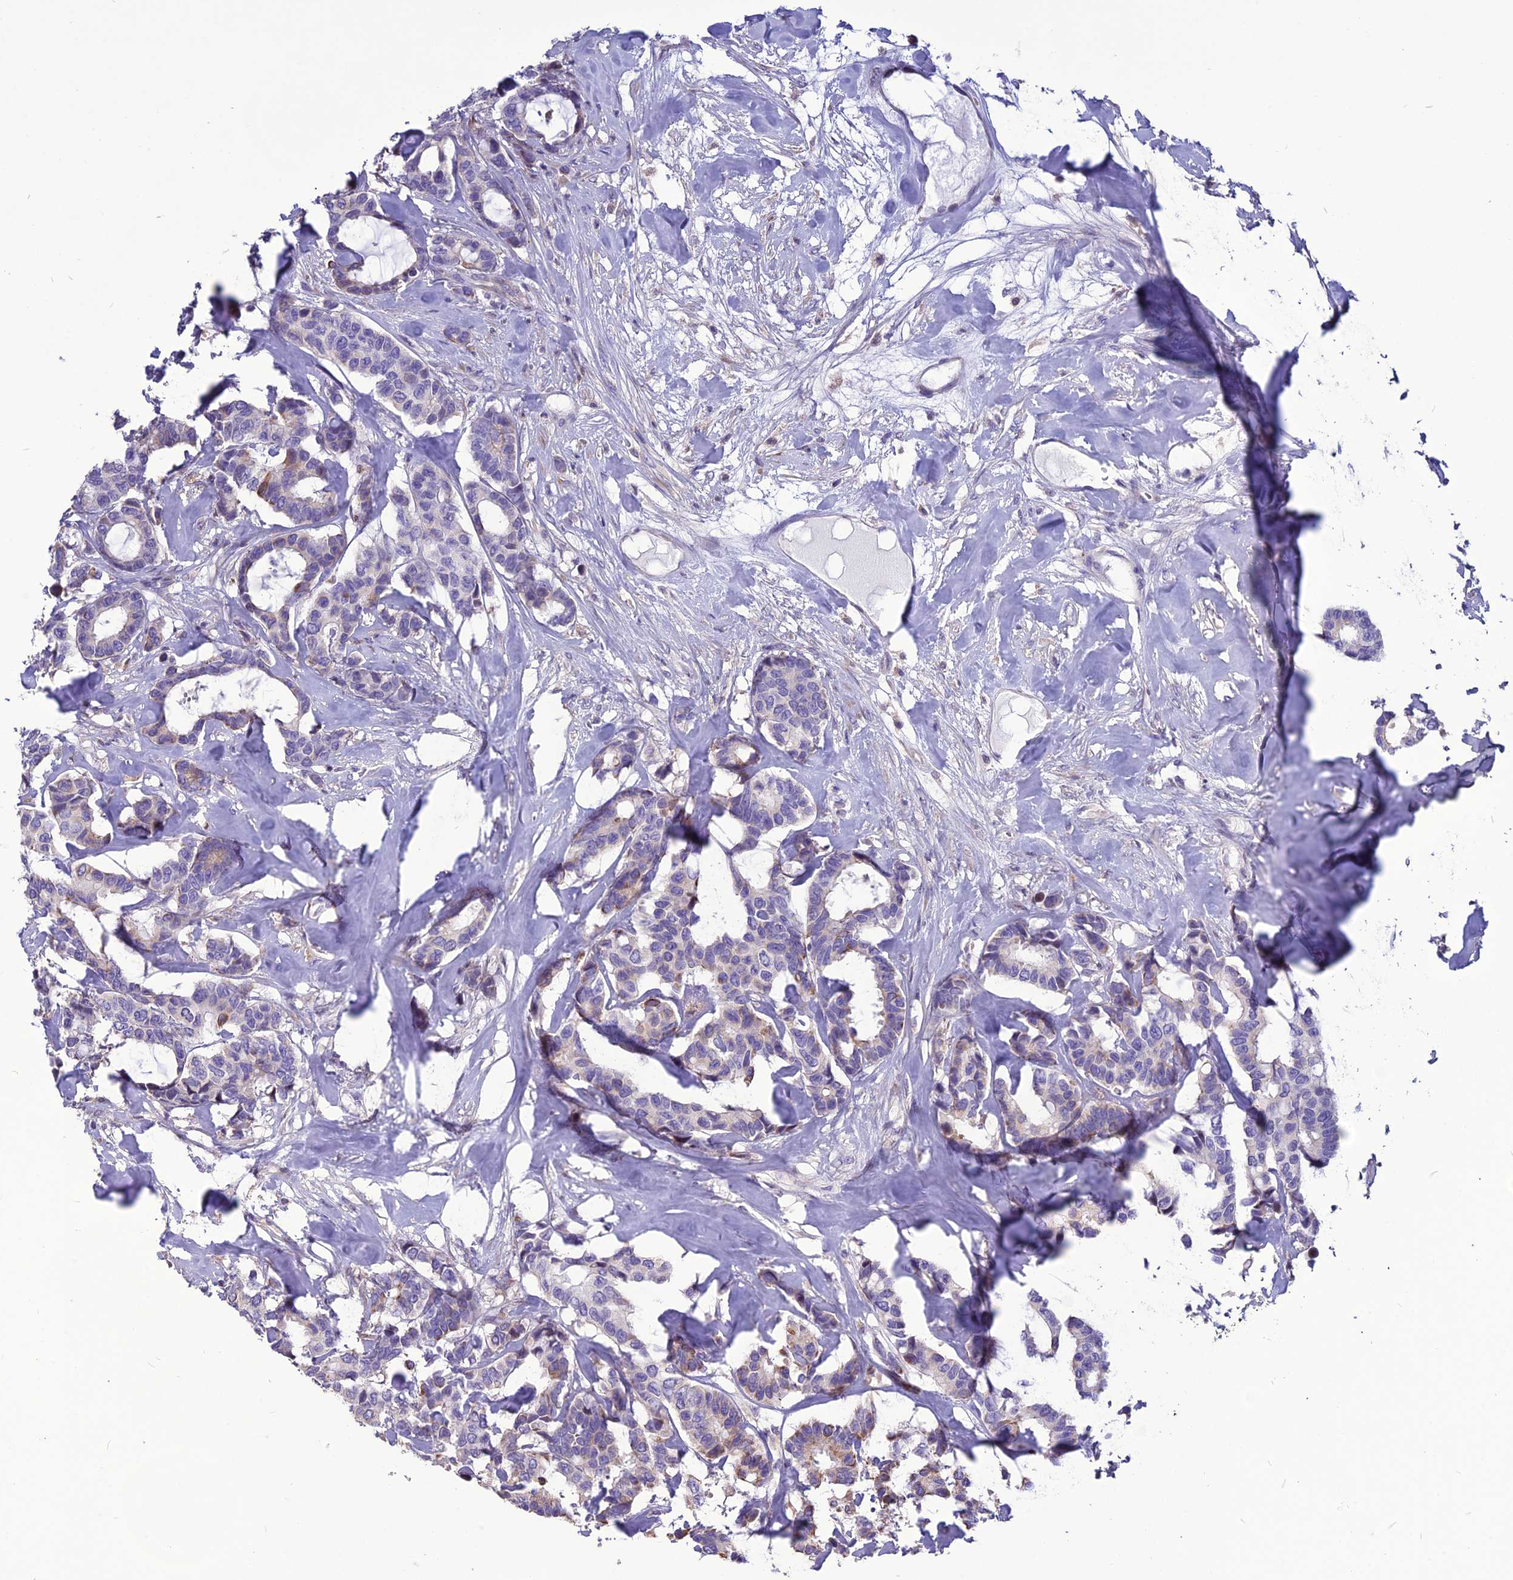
{"staining": {"intensity": "weak", "quantity": "<25%", "location": "cytoplasmic/membranous"}, "tissue": "breast cancer", "cell_type": "Tumor cells", "image_type": "cancer", "snomed": [{"axis": "morphology", "description": "Duct carcinoma"}, {"axis": "topography", "description": "Breast"}], "caption": "DAB immunohistochemical staining of invasive ductal carcinoma (breast) shows no significant expression in tumor cells.", "gene": "SPG21", "patient": {"sex": "female", "age": 87}}